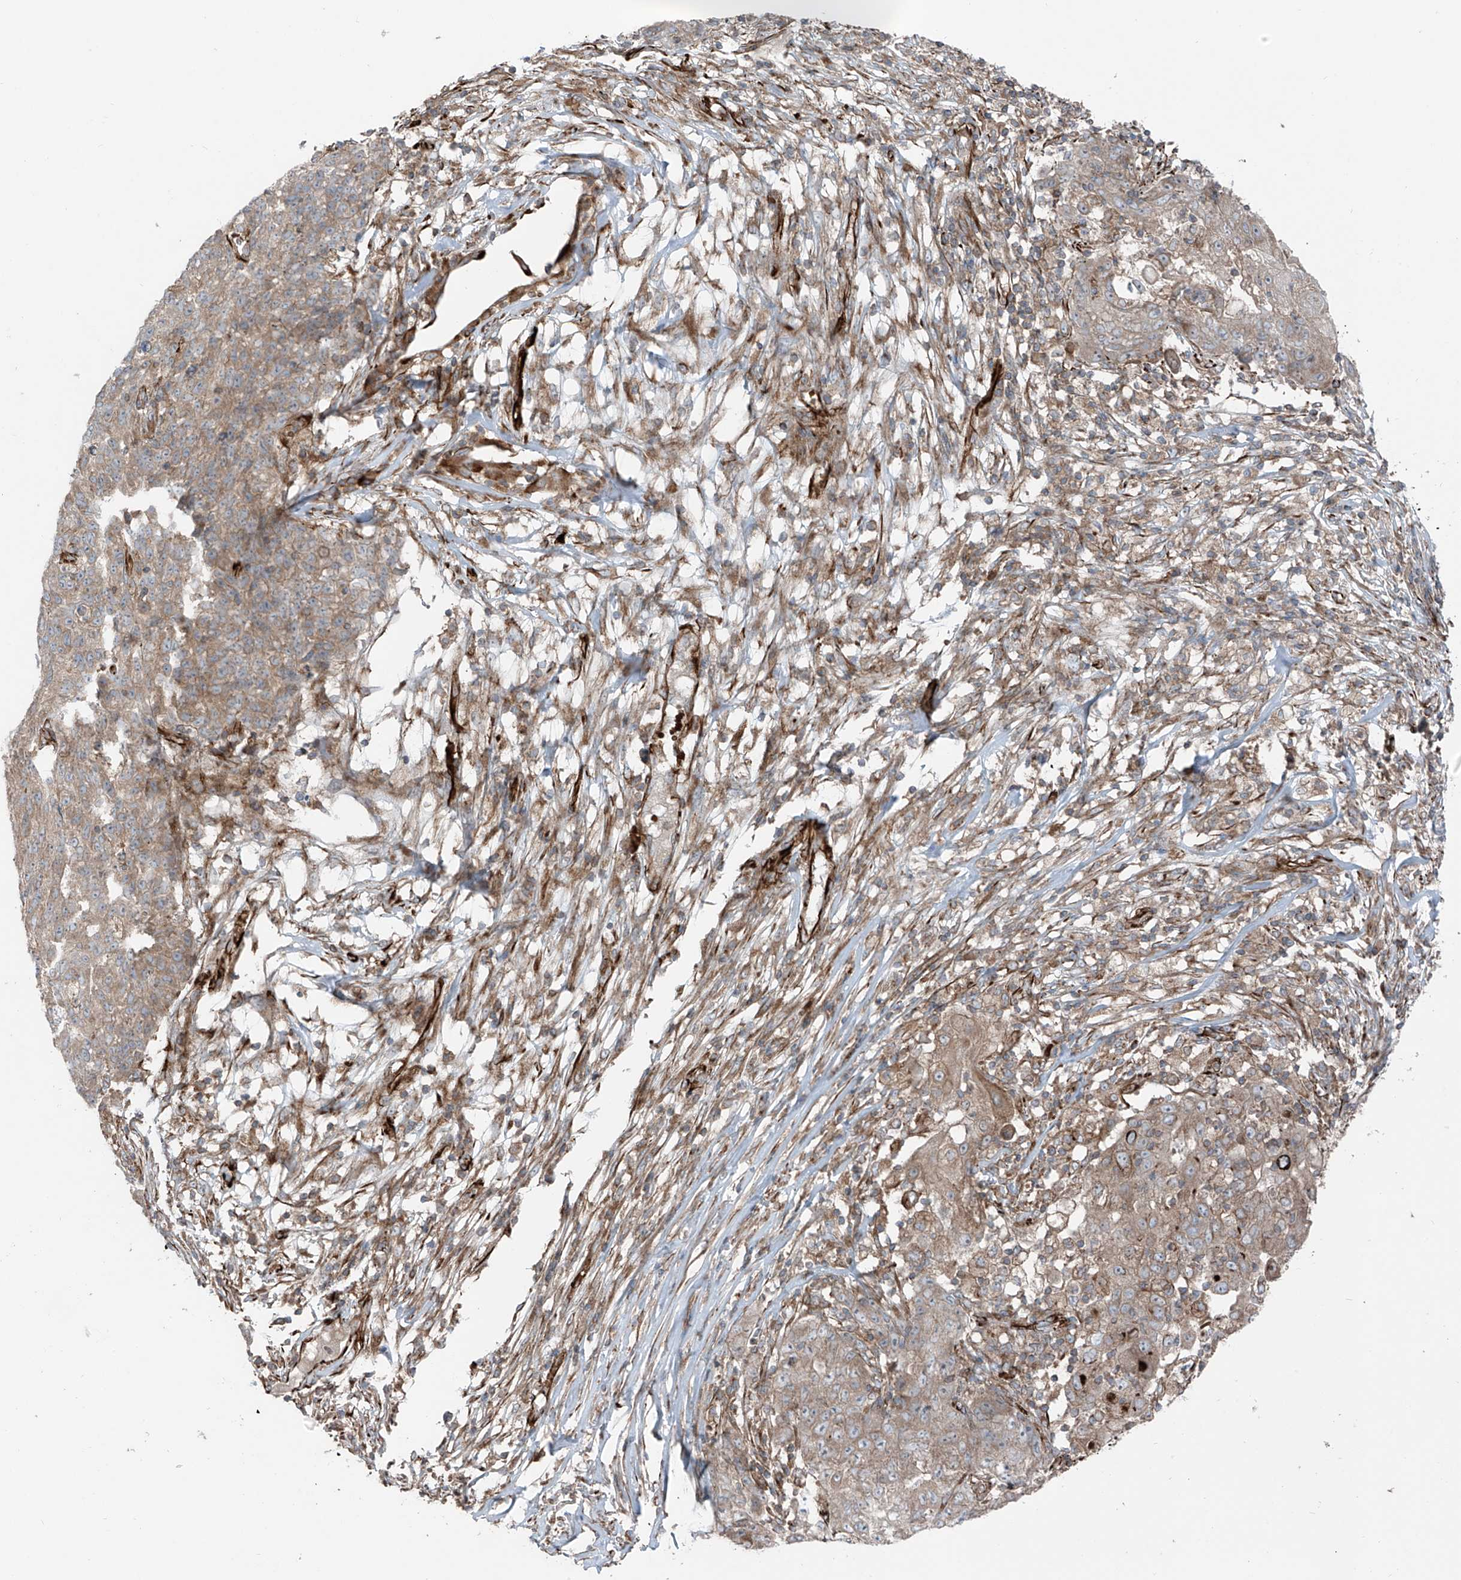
{"staining": {"intensity": "weak", "quantity": ">75%", "location": "cytoplasmic/membranous"}, "tissue": "ovarian cancer", "cell_type": "Tumor cells", "image_type": "cancer", "snomed": [{"axis": "morphology", "description": "Carcinoma, endometroid"}, {"axis": "topography", "description": "Ovary"}], "caption": "Immunohistochemistry (IHC) histopathology image of neoplastic tissue: ovarian cancer stained using immunohistochemistry demonstrates low levels of weak protein expression localized specifically in the cytoplasmic/membranous of tumor cells, appearing as a cytoplasmic/membranous brown color.", "gene": "ERLEC1", "patient": {"sex": "female", "age": 42}}